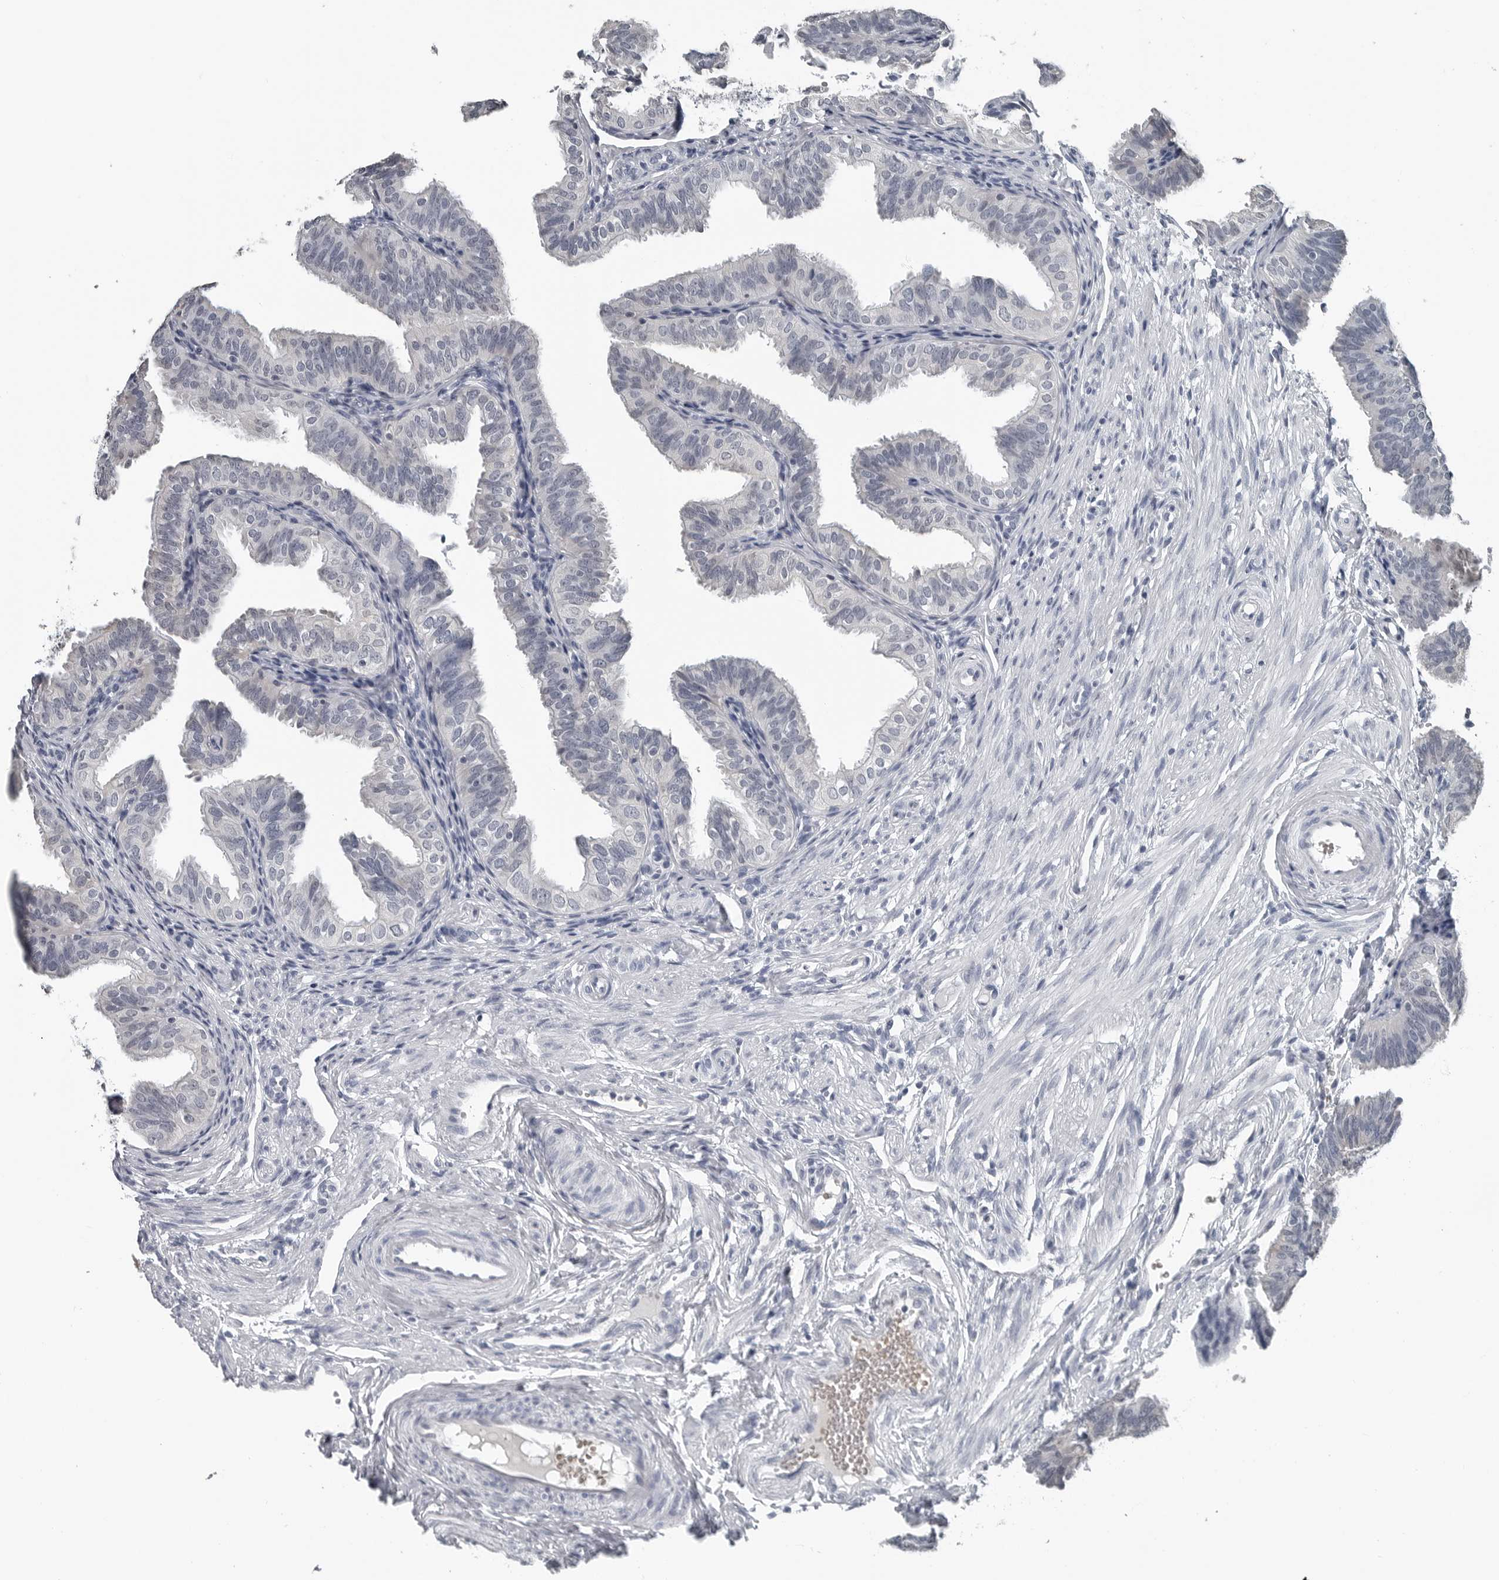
{"staining": {"intensity": "negative", "quantity": "none", "location": "none"}, "tissue": "fallopian tube", "cell_type": "Glandular cells", "image_type": "normal", "snomed": [{"axis": "morphology", "description": "Normal tissue, NOS"}, {"axis": "topography", "description": "Fallopian tube"}], "caption": "This is an immunohistochemistry micrograph of normal fallopian tube. There is no positivity in glandular cells.", "gene": "SPINK1", "patient": {"sex": "female", "age": 35}}